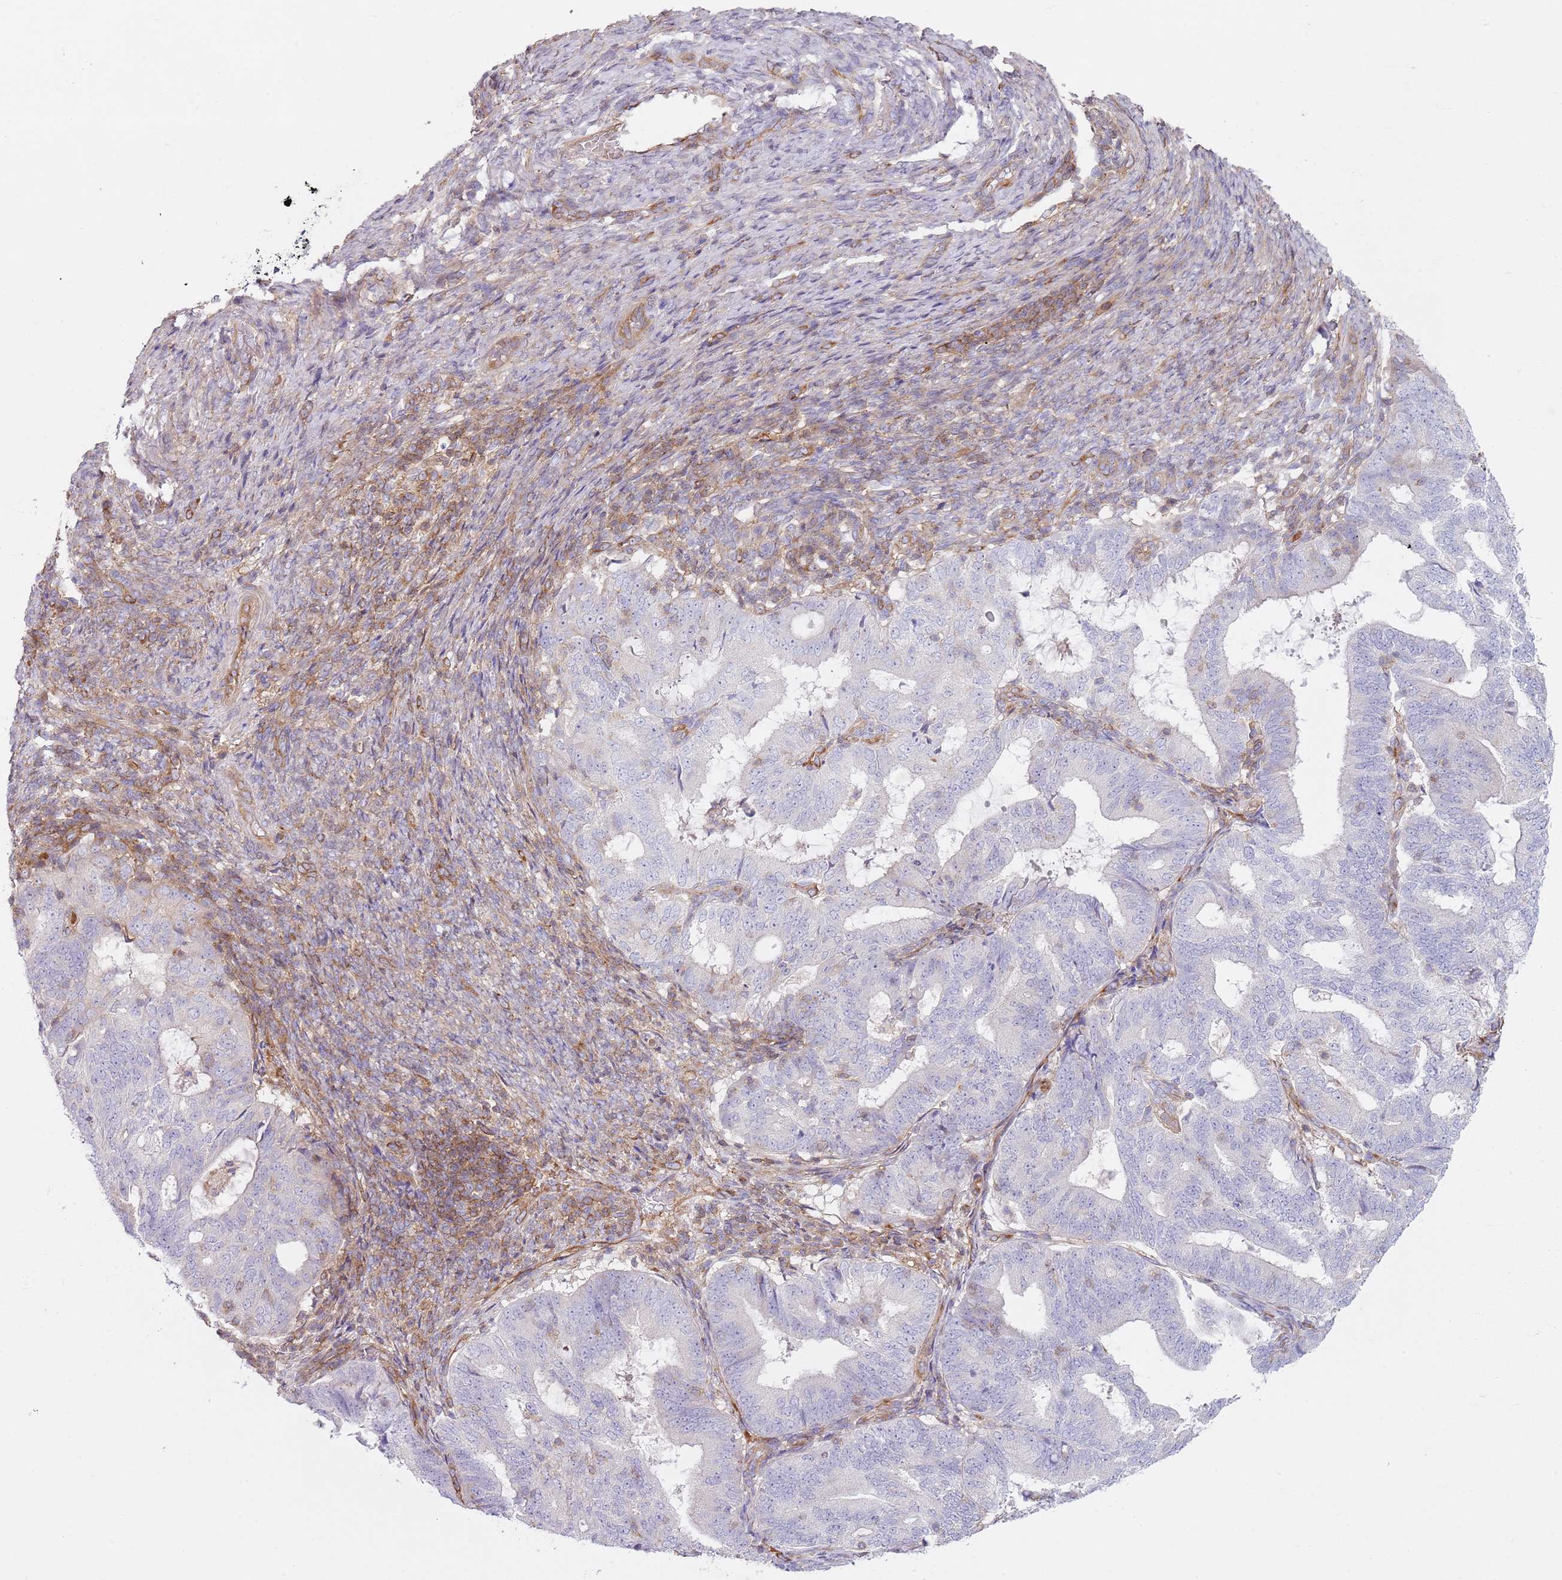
{"staining": {"intensity": "negative", "quantity": "none", "location": "none"}, "tissue": "endometrial cancer", "cell_type": "Tumor cells", "image_type": "cancer", "snomed": [{"axis": "morphology", "description": "Adenocarcinoma, NOS"}, {"axis": "topography", "description": "Endometrium"}], "caption": "This is a micrograph of immunohistochemistry staining of endometrial adenocarcinoma, which shows no positivity in tumor cells.", "gene": "GNAI3", "patient": {"sex": "female", "age": 70}}